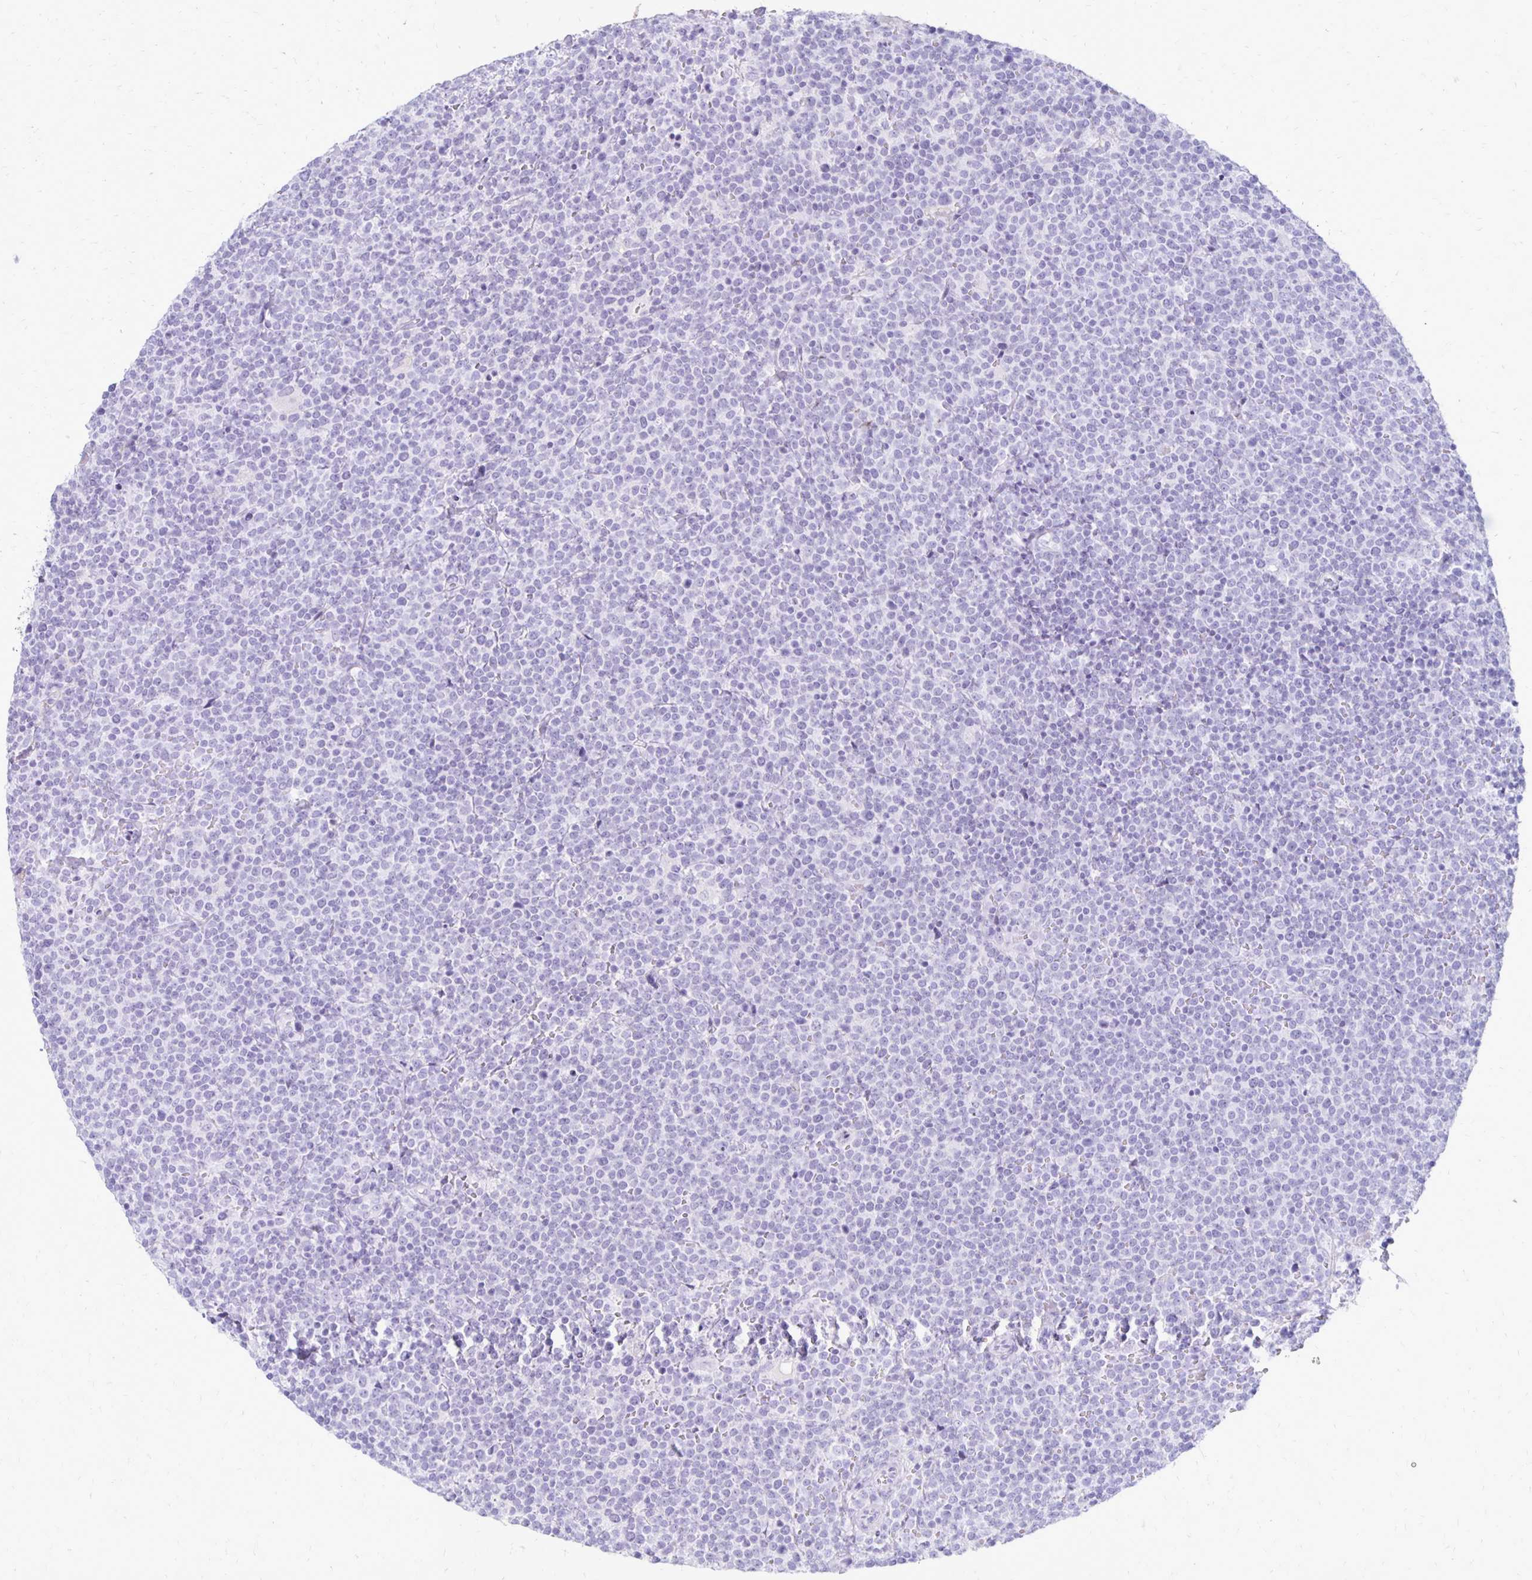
{"staining": {"intensity": "negative", "quantity": "none", "location": "none"}, "tissue": "lymphoma", "cell_type": "Tumor cells", "image_type": "cancer", "snomed": [{"axis": "morphology", "description": "Malignant lymphoma, non-Hodgkin's type, High grade"}, {"axis": "topography", "description": "Lymph node"}], "caption": "IHC micrograph of human lymphoma stained for a protein (brown), which shows no staining in tumor cells.", "gene": "RYR1", "patient": {"sex": "male", "age": 61}}